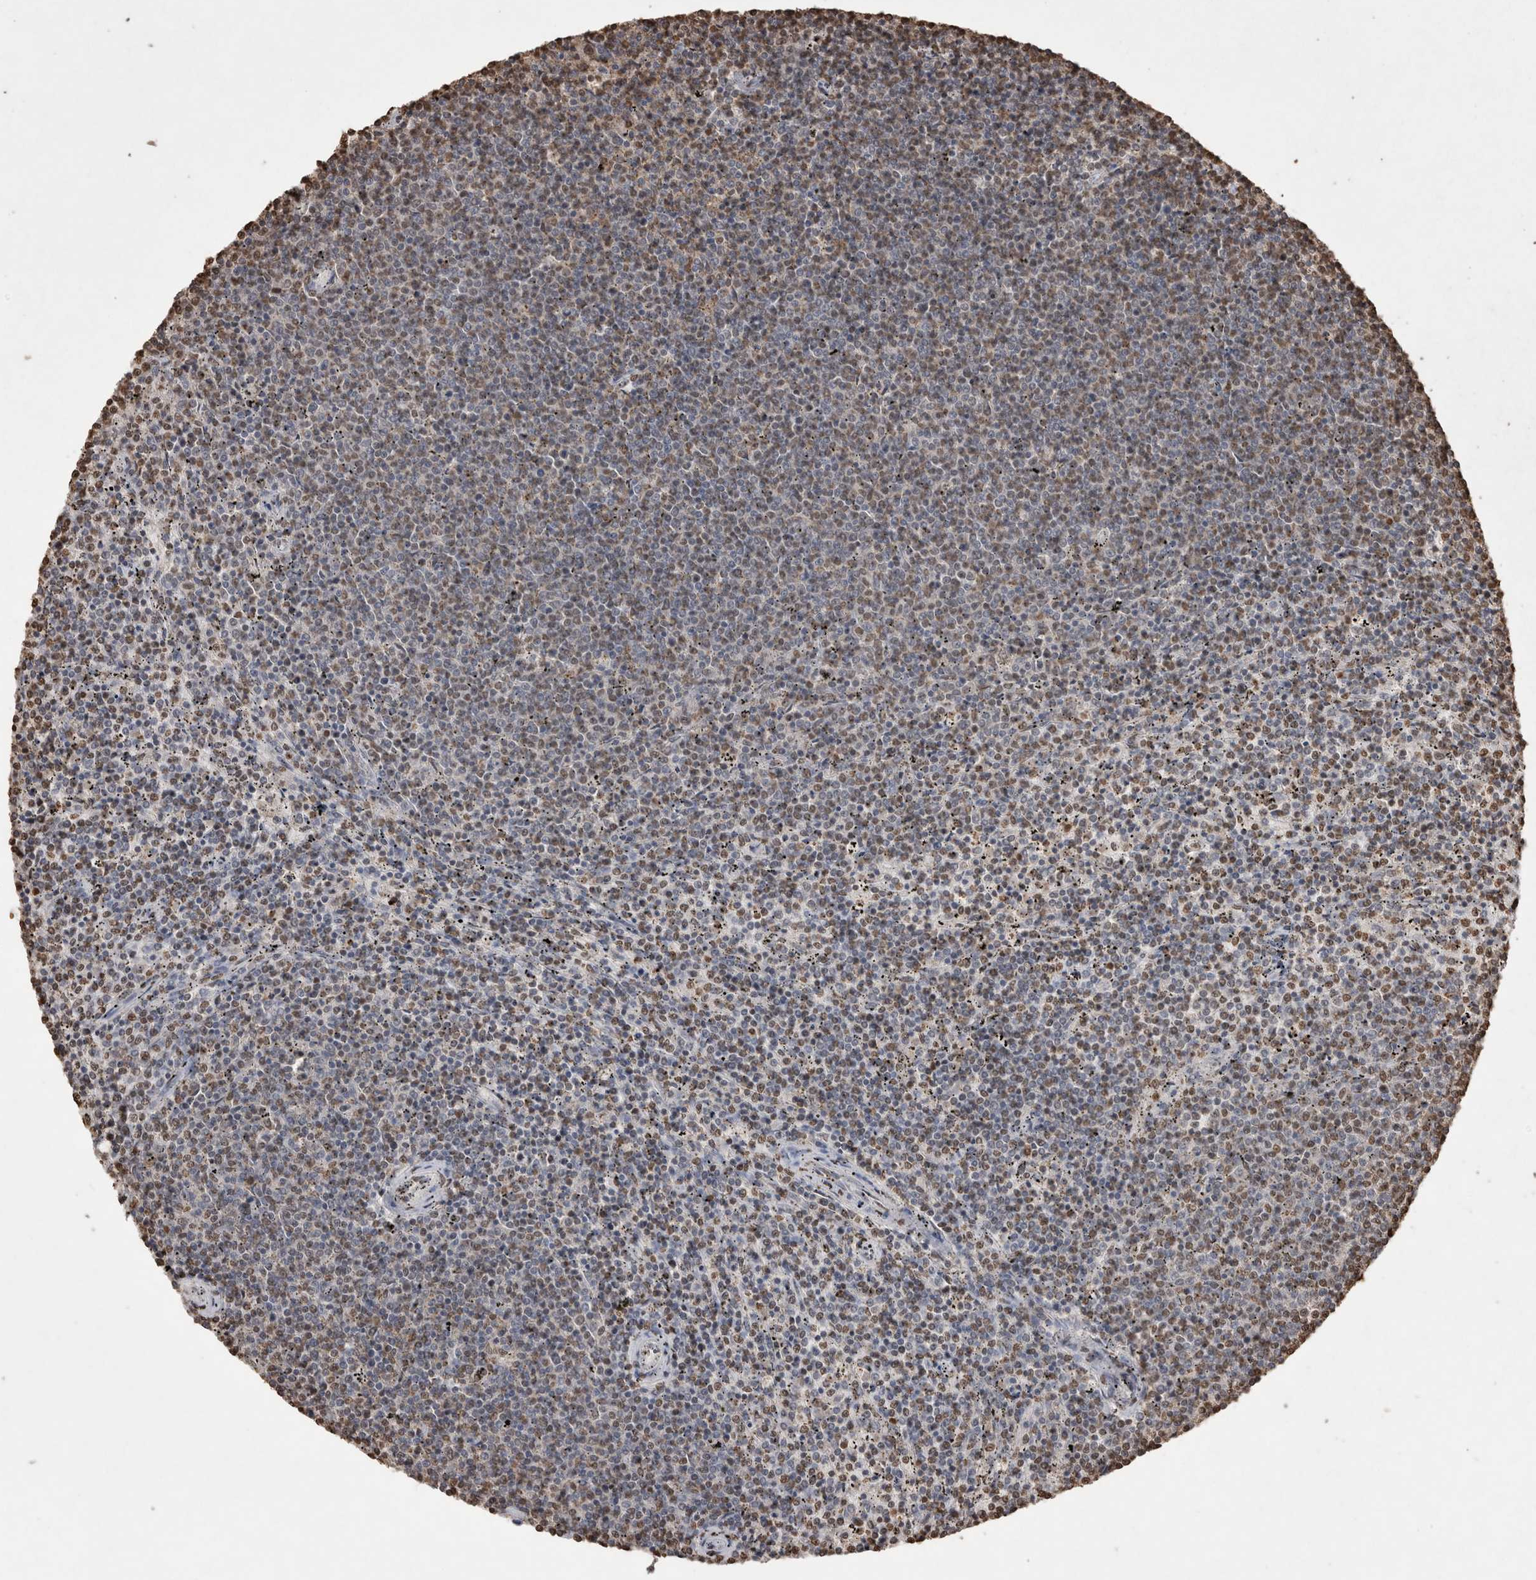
{"staining": {"intensity": "moderate", "quantity": ">75%", "location": "nuclear"}, "tissue": "lymphoma", "cell_type": "Tumor cells", "image_type": "cancer", "snomed": [{"axis": "morphology", "description": "Malignant lymphoma, non-Hodgkin's type, Low grade"}, {"axis": "topography", "description": "Spleen"}], "caption": "Low-grade malignant lymphoma, non-Hodgkin's type stained with DAB immunohistochemistry displays medium levels of moderate nuclear staining in about >75% of tumor cells.", "gene": "POU5F1", "patient": {"sex": "female", "age": 50}}